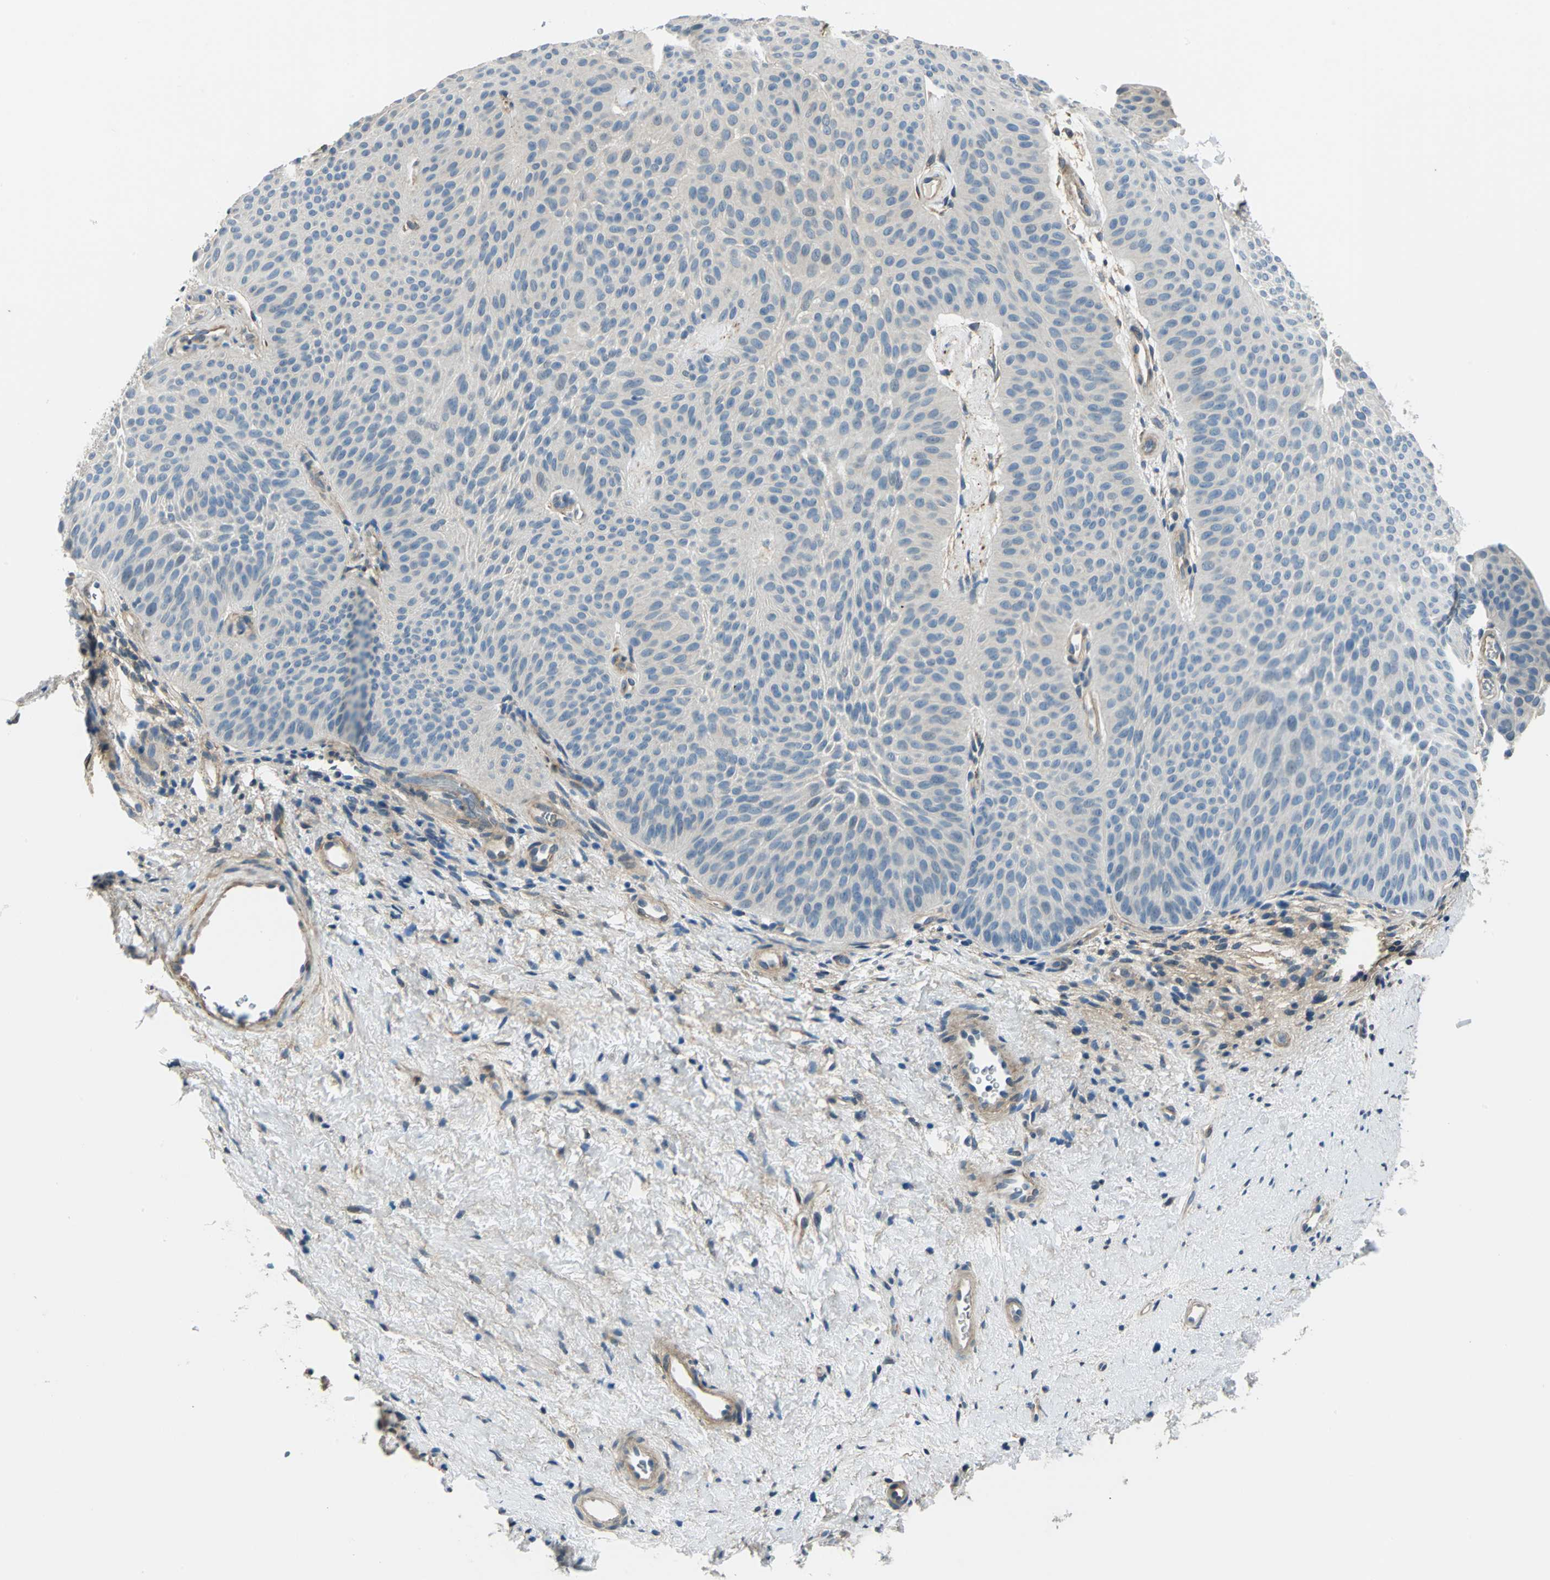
{"staining": {"intensity": "negative", "quantity": "none", "location": "none"}, "tissue": "urothelial cancer", "cell_type": "Tumor cells", "image_type": "cancer", "snomed": [{"axis": "morphology", "description": "Urothelial carcinoma, Low grade"}, {"axis": "topography", "description": "Urinary bladder"}], "caption": "Tumor cells show no significant protein staining in urothelial cancer.", "gene": "CDC42EP1", "patient": {"sex": "female", "age": 60}}